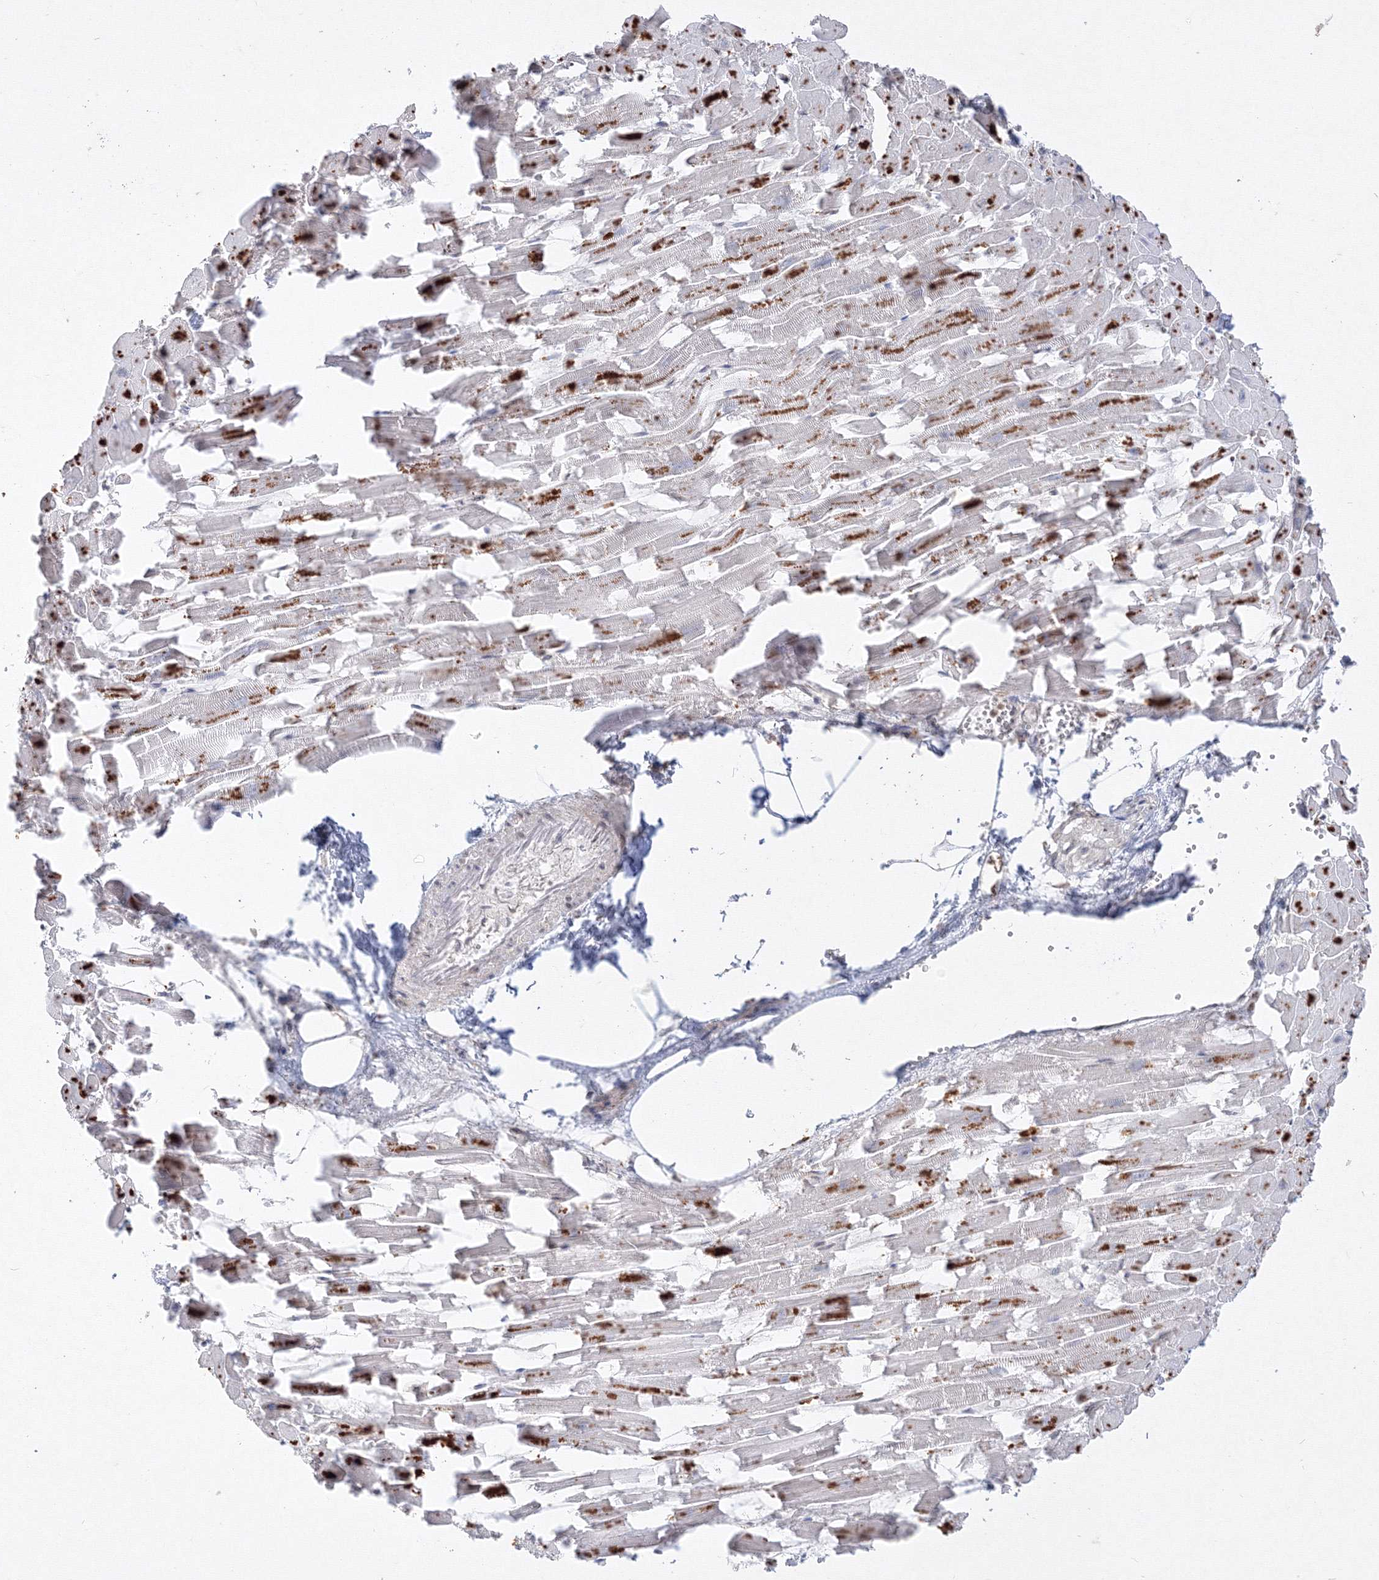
{"staining": {"intensity": "strong", "quantity": "<25%", "location": "cytoplasmic/membranous,nuclear"}, "tissue": "heart muscle", "cell_type": "Cardiomyocytes", "image_type": "normal", "snomed": [{"axis": "morphology", "description": "Normal tissue, NOS"}, {"axis": "topography", "description": "Heart"}], "caption": "IHC of benign human heart muscle demonstrates medium levels of strong cytoplasmic/membranous,nuclear expression in about <25% of cardiomyocytes.", "gene": "TMEM50B", "patient": {"sex": "female", "age": 64}}